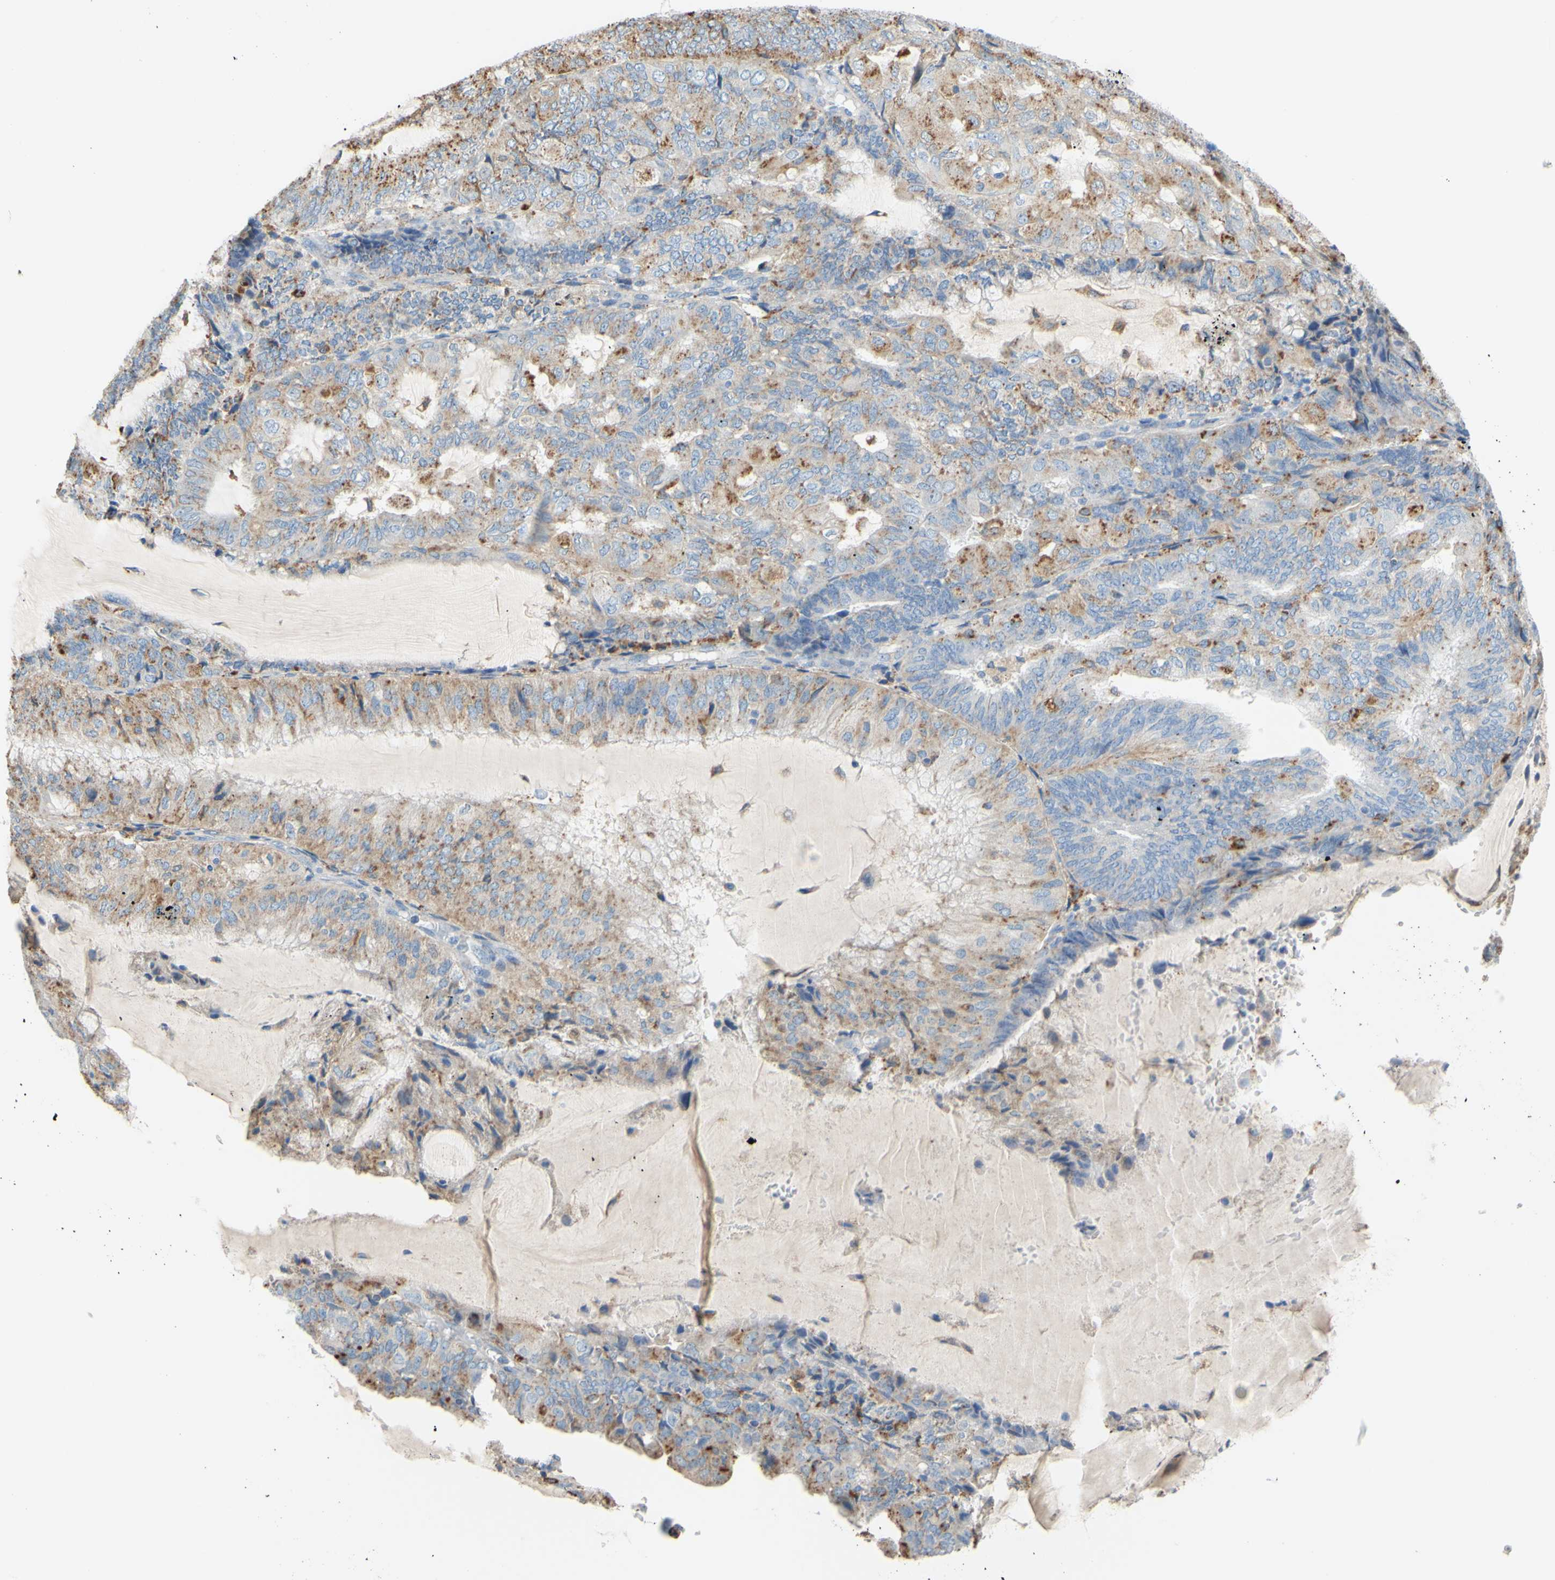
{"staining": {"intensity": "moderate", "quantity": ">75%", "location": "cytoplasmic/membranous"}, "tissue": "endometrial cancer", "cell_type": "Tumor cells", "image_type": "cancer", "snomed": [{"axis": "morphology", "description": "Adenocarcinoma, NOS"}, {"axis": "topography", "description": "Endometrium"}], "caption": "A brown stain labels moderate cytoplasmic/membranous expression of a protein in human adenocarcinoma (endometrial) tumor cells.", "gene": "CTSD", "patient": {"sex": "female", "age": 81}}